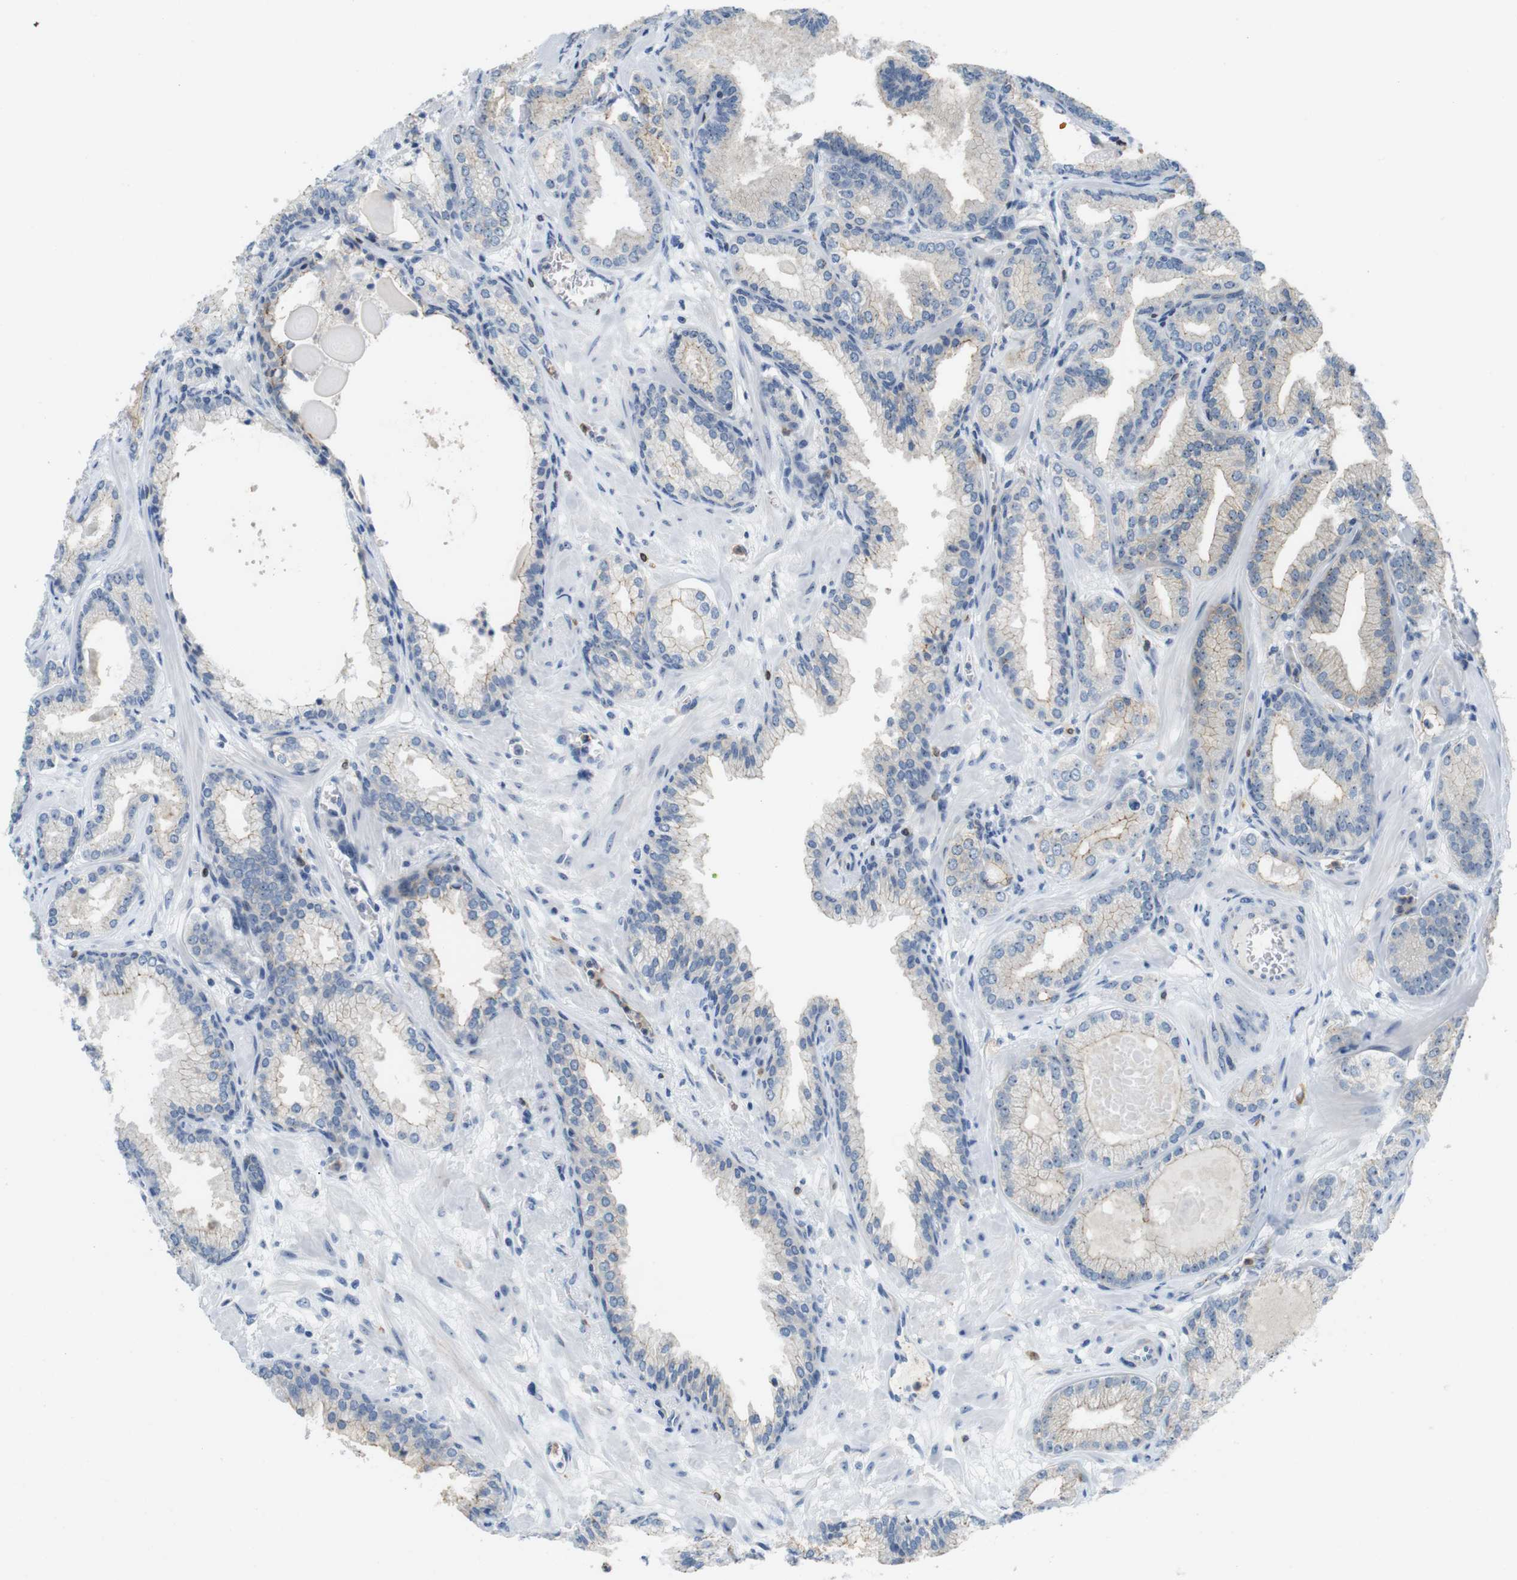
{"staining": {"intensity": "weak", "quantity": "25%-75%", "location": "cytoplasmic/membranous"}, "tissue": "prostate cancer", "cell_type": "Tumor cells", "image_type": "cancer", "snomed": [{"axis": "morphology", "description": "Adenocarcinoma, Low grade"}, {"axis": "topography", "description": "Prostate"}], "caption": "Immunohistochemistry photomicrograph of neoplastic tissue: human prostate cancer stained using immunohistochemistry (IHC) displays low levels of weak protein expression localized specifically in the cytoplasmic/membranous of tumor cells, appearing as a cytoplasmic/membranous brown color.", "gene": "TJP3", "patient": {"sex": "male", "age": 59}}